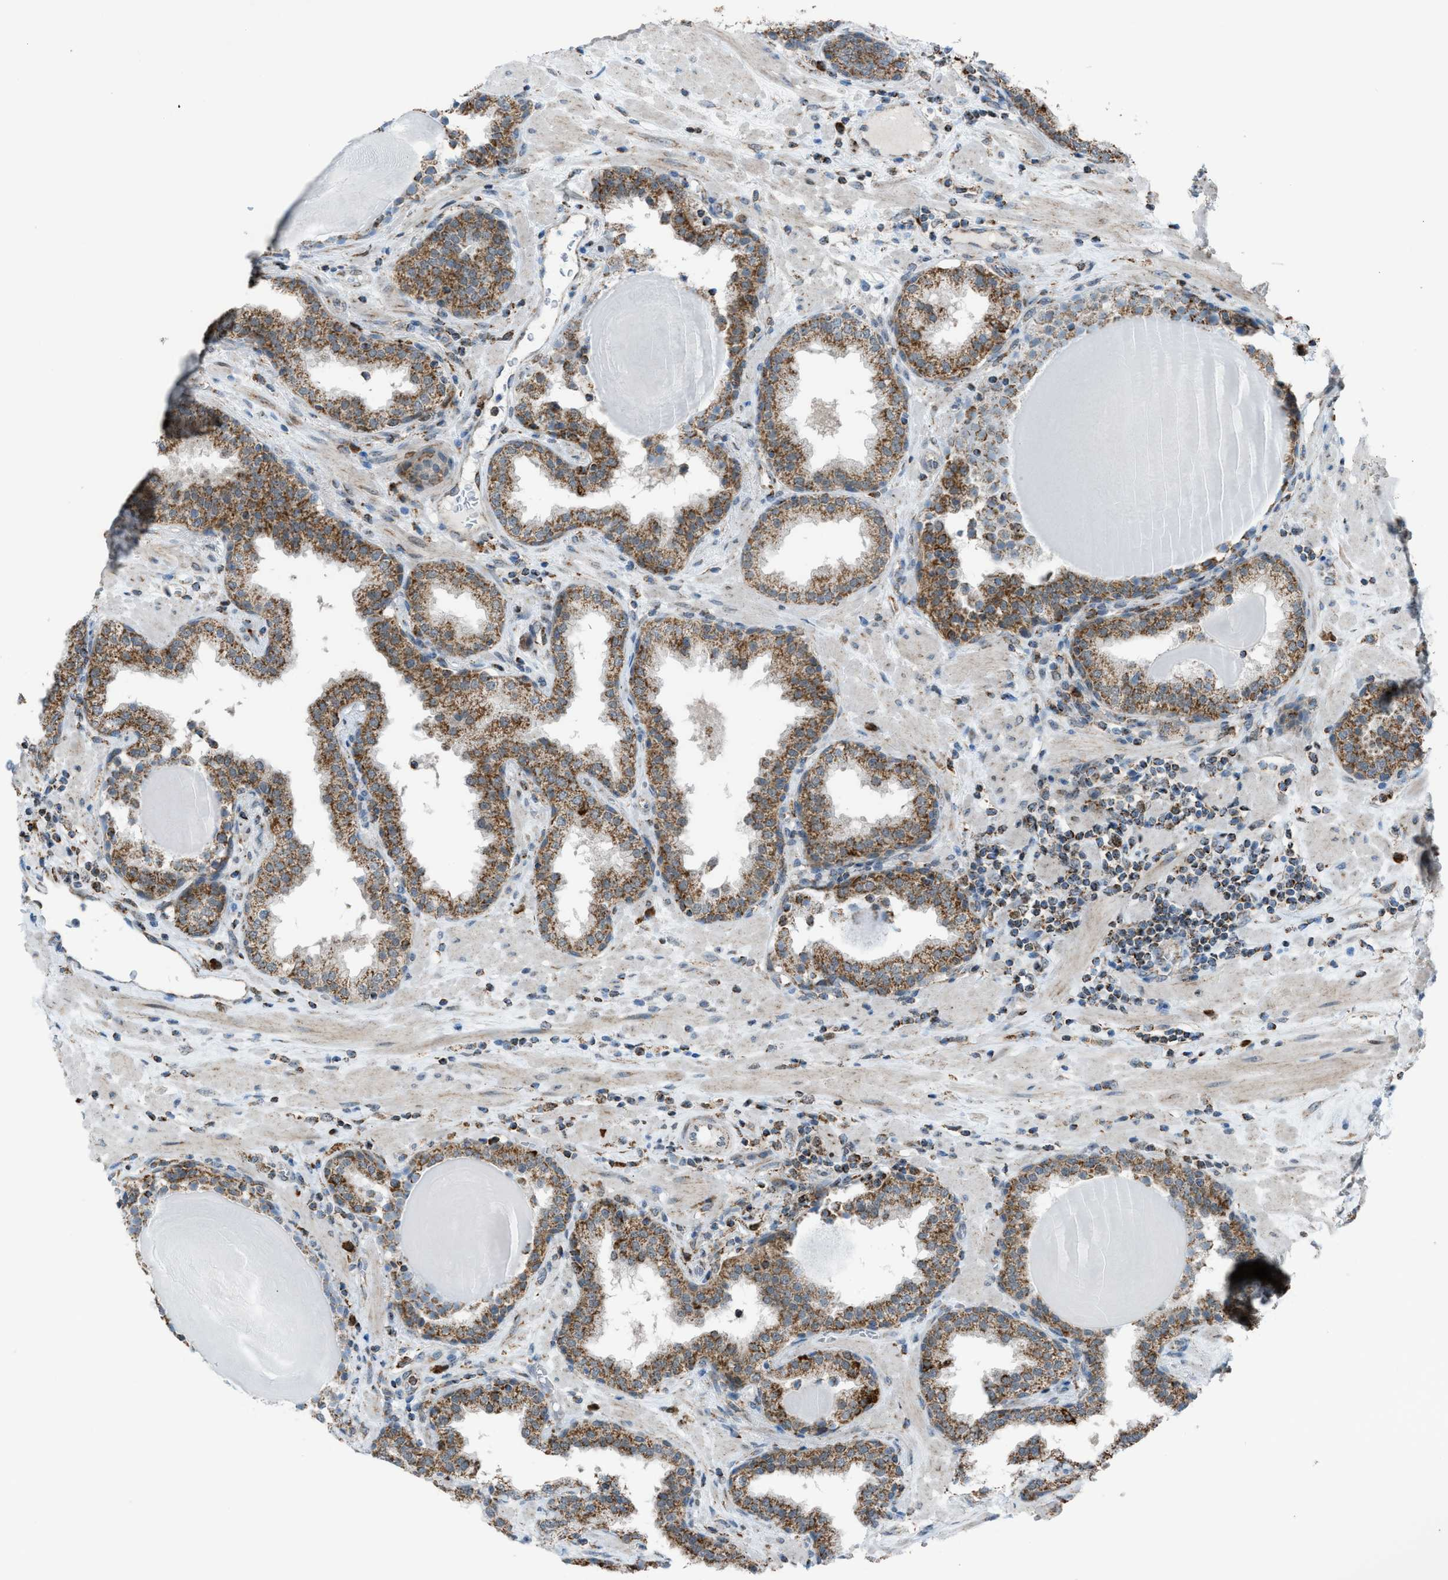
{"staining": {"intensity": "moderate", "quantity": ">75%", "location": "cytoplasmic/membranous"}, "tissue": "prostate", "cell_type": "Glandular cells", "image_type": "normal", "snomed": [{"axis": "morphology", "description": "Normal tissue, NOS"}, {"axis": "topography", "description": "Prostate"}], "caption": "DAB (3,3'-diaminobenzidine) immunohistochemical staining of unremarkable human prostate demonstrates moderate cytoplasmic/membranous protein expression in approximately >75% of glandular cells. The staining is performed using DAB (3,3'-diaminobenzidine) brown chromogen to label protein expression. The nuclei are counter-stained blue using hematoxylin.", "gene": "SRM", "patient": {"sex": "male", "age": 51}}